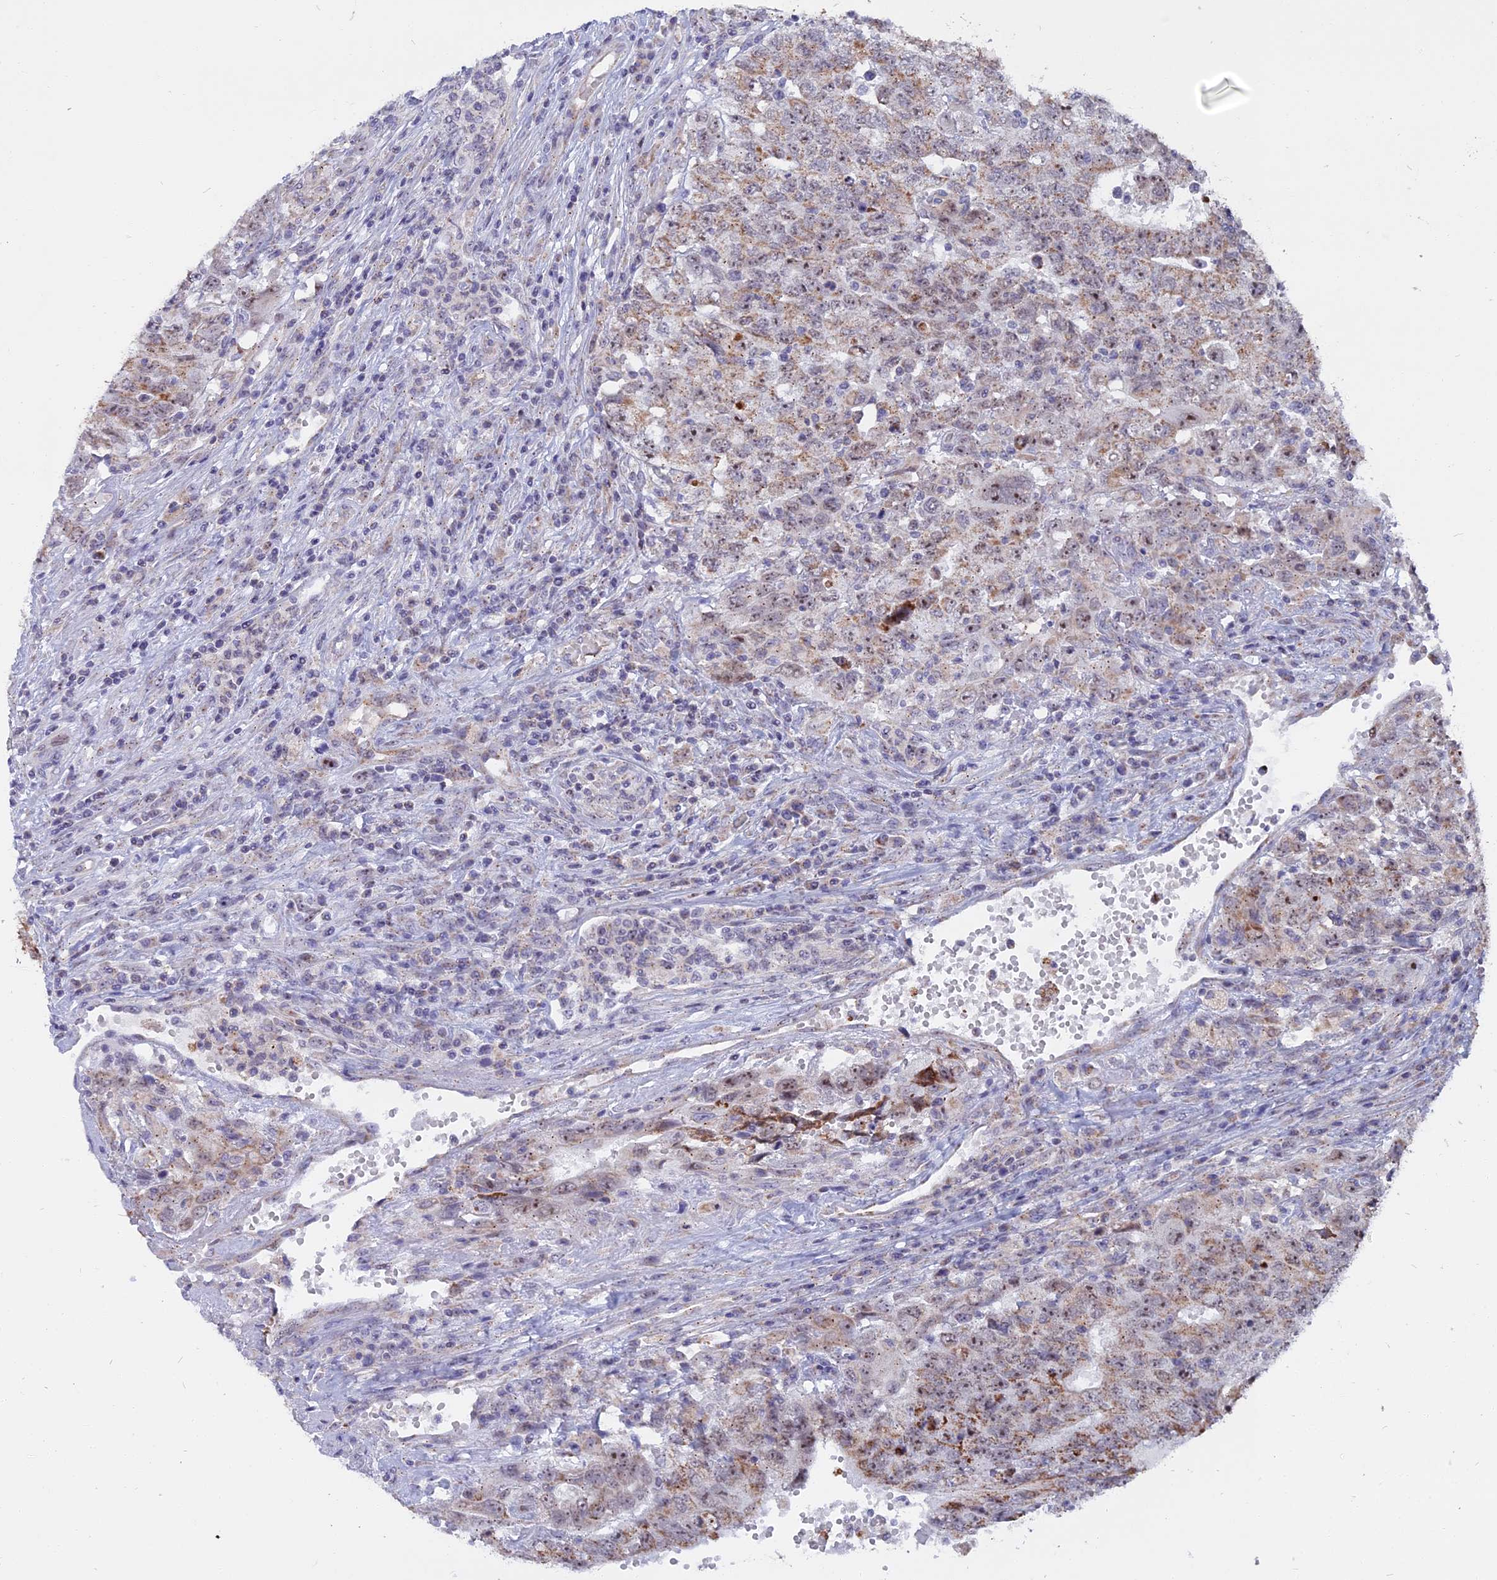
{"staining": {"intensity": "weak", "quantity": ">75%", "location": "cytoplasmic/membranous"}, "tissue": "testis cancer", "cell_type": "Tumor cells", "image_type": "cancer", "snomed": [{"axis": "morphology", "description": "Carcinoma, Embryonal, NOS"}, {"axis": "topography", "description": "Testis"}], "caption": "A high-resolution image shows IHC staining of testis cancer, which reveals weak cytoplasmic/membranous positivity in approximately >75% of tumor cells.", "gene": "DTWD1", "patient": {"sex": "male", "age": 34}}